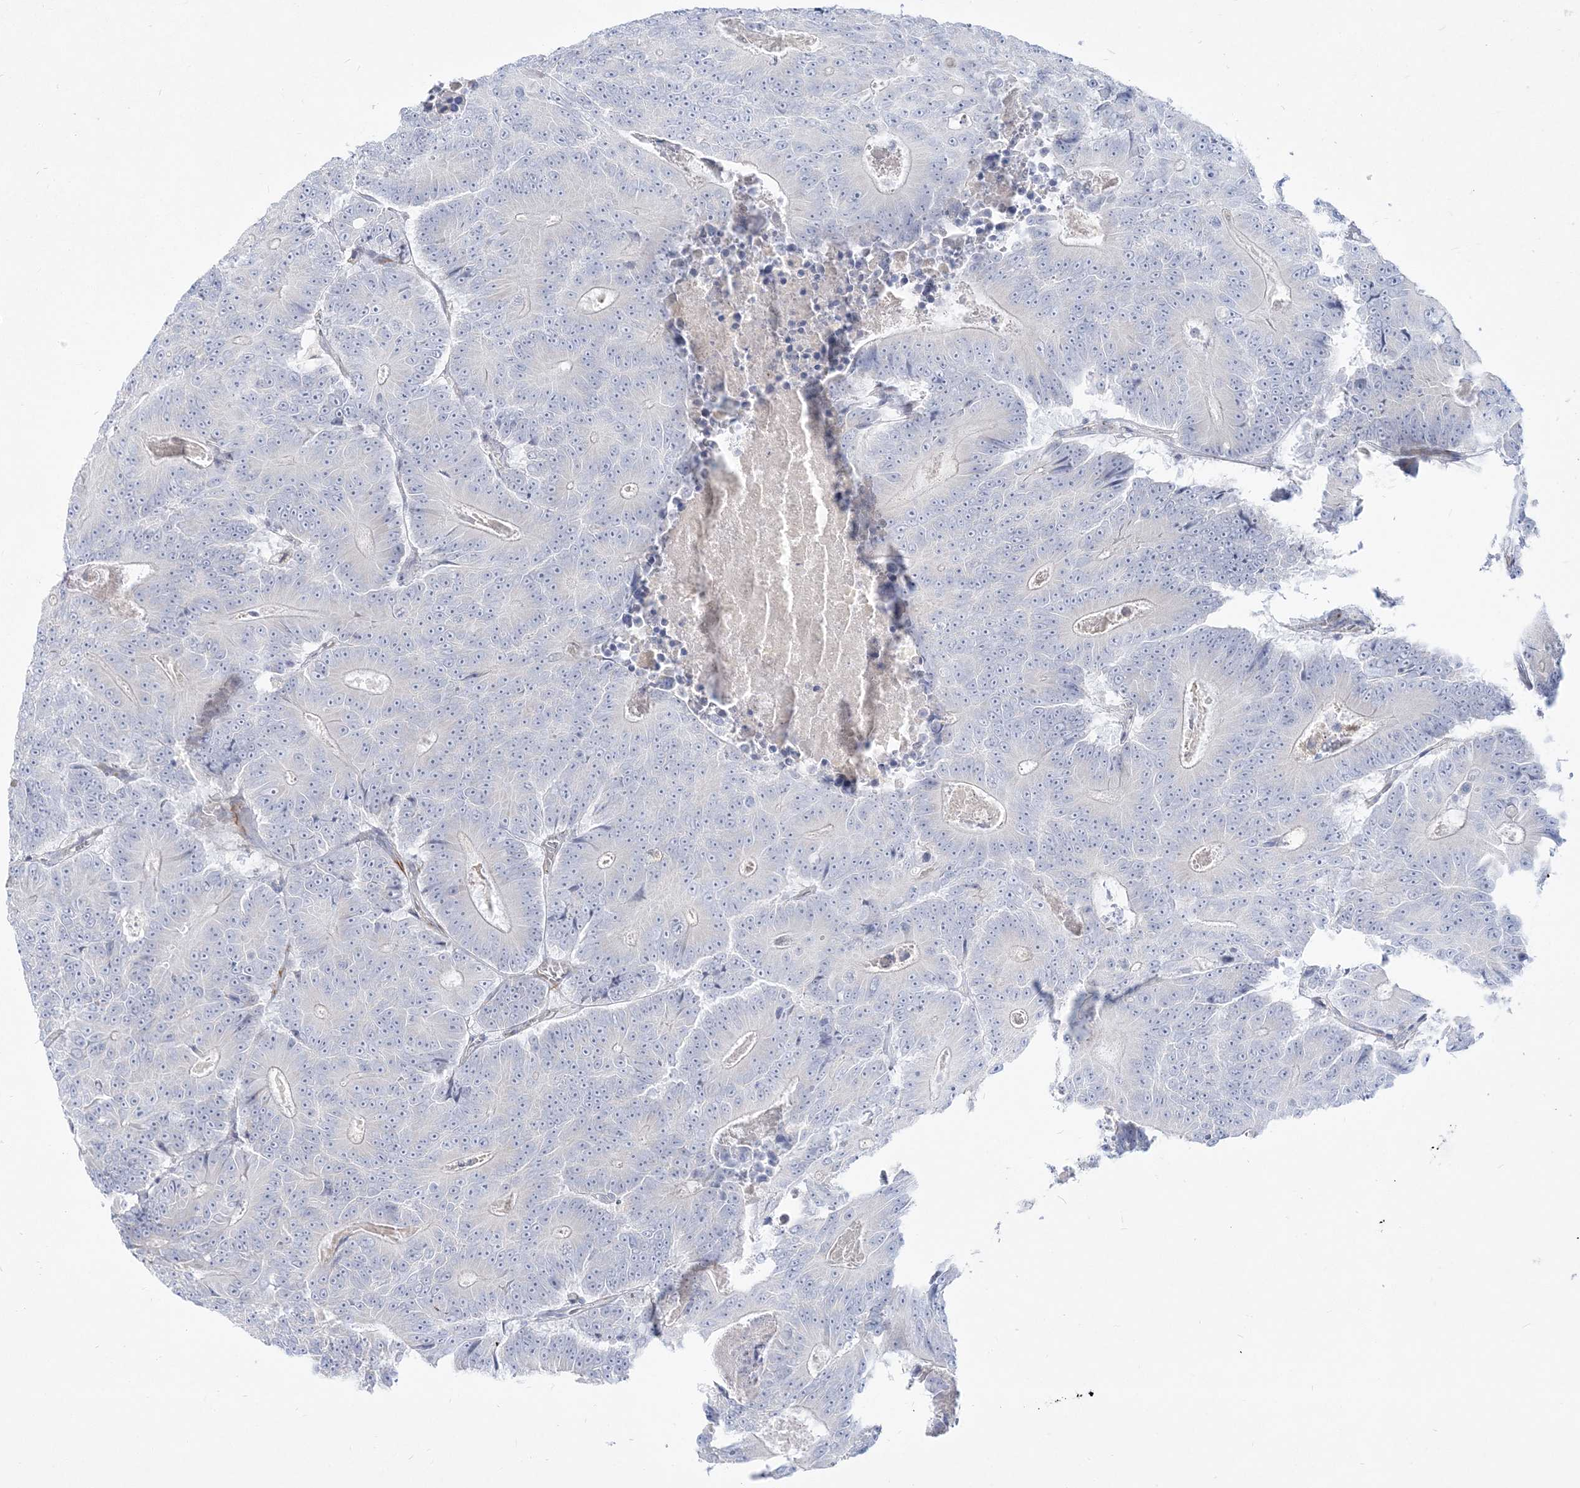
{"staining": {"intensity": "negative", "quantity": "none", "location": "none"}, "tissue": "colorectal cancer", "cell_type": "Tumor cells", "image_type": "cancer", "snomed": [{"axis": "morphology", "description": "Adenocarcinoma, NOS"}, {"axis": "topography", "description": "Colon"}], "caption": "An IHC micrograph of colorectal adenocarcinoma is shown. There is no staining in tumor cells of colorectal adenocarcinoma.", "gene": "GPAT2", "patient": {"sex": "male", "age": 83}}